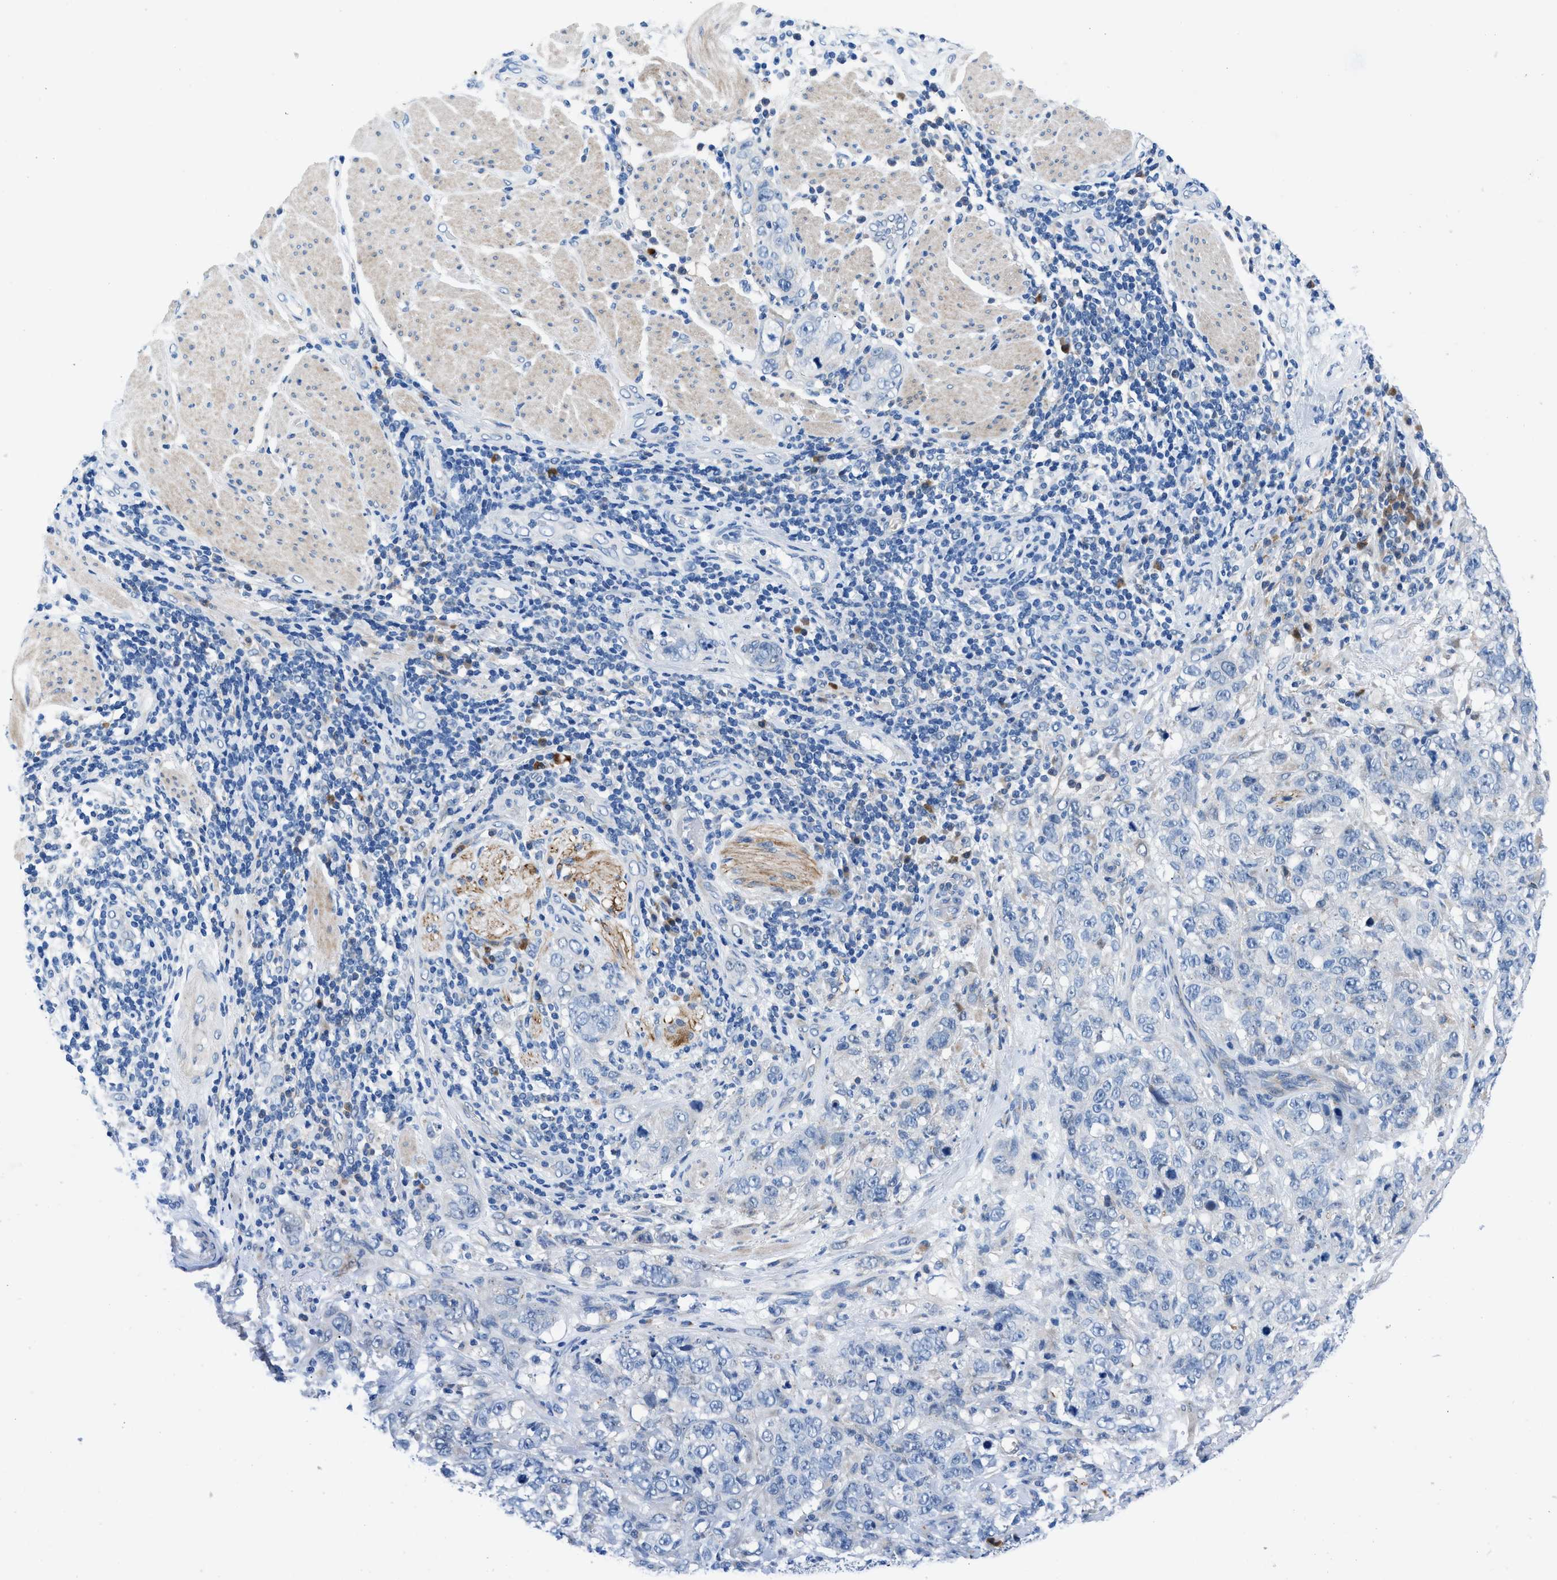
{"staining": {"intensity": "negative", "quantity": "none", "location": "none"}, "tissue": "stomach cancer", "cell_type": "Tumor cells", "image_type": "cancer", "snomed": [{"axis": "morphology", "description": "Adenocarcinoma, NOS"}, {"axis": "topography", "description": "Stomach"}], "caption": "The micrograph shows no staining of tumor cells in stomach adenocarcinoma.", "gene": "UAP1", "patient": {"sex": "male", "age": 48}}